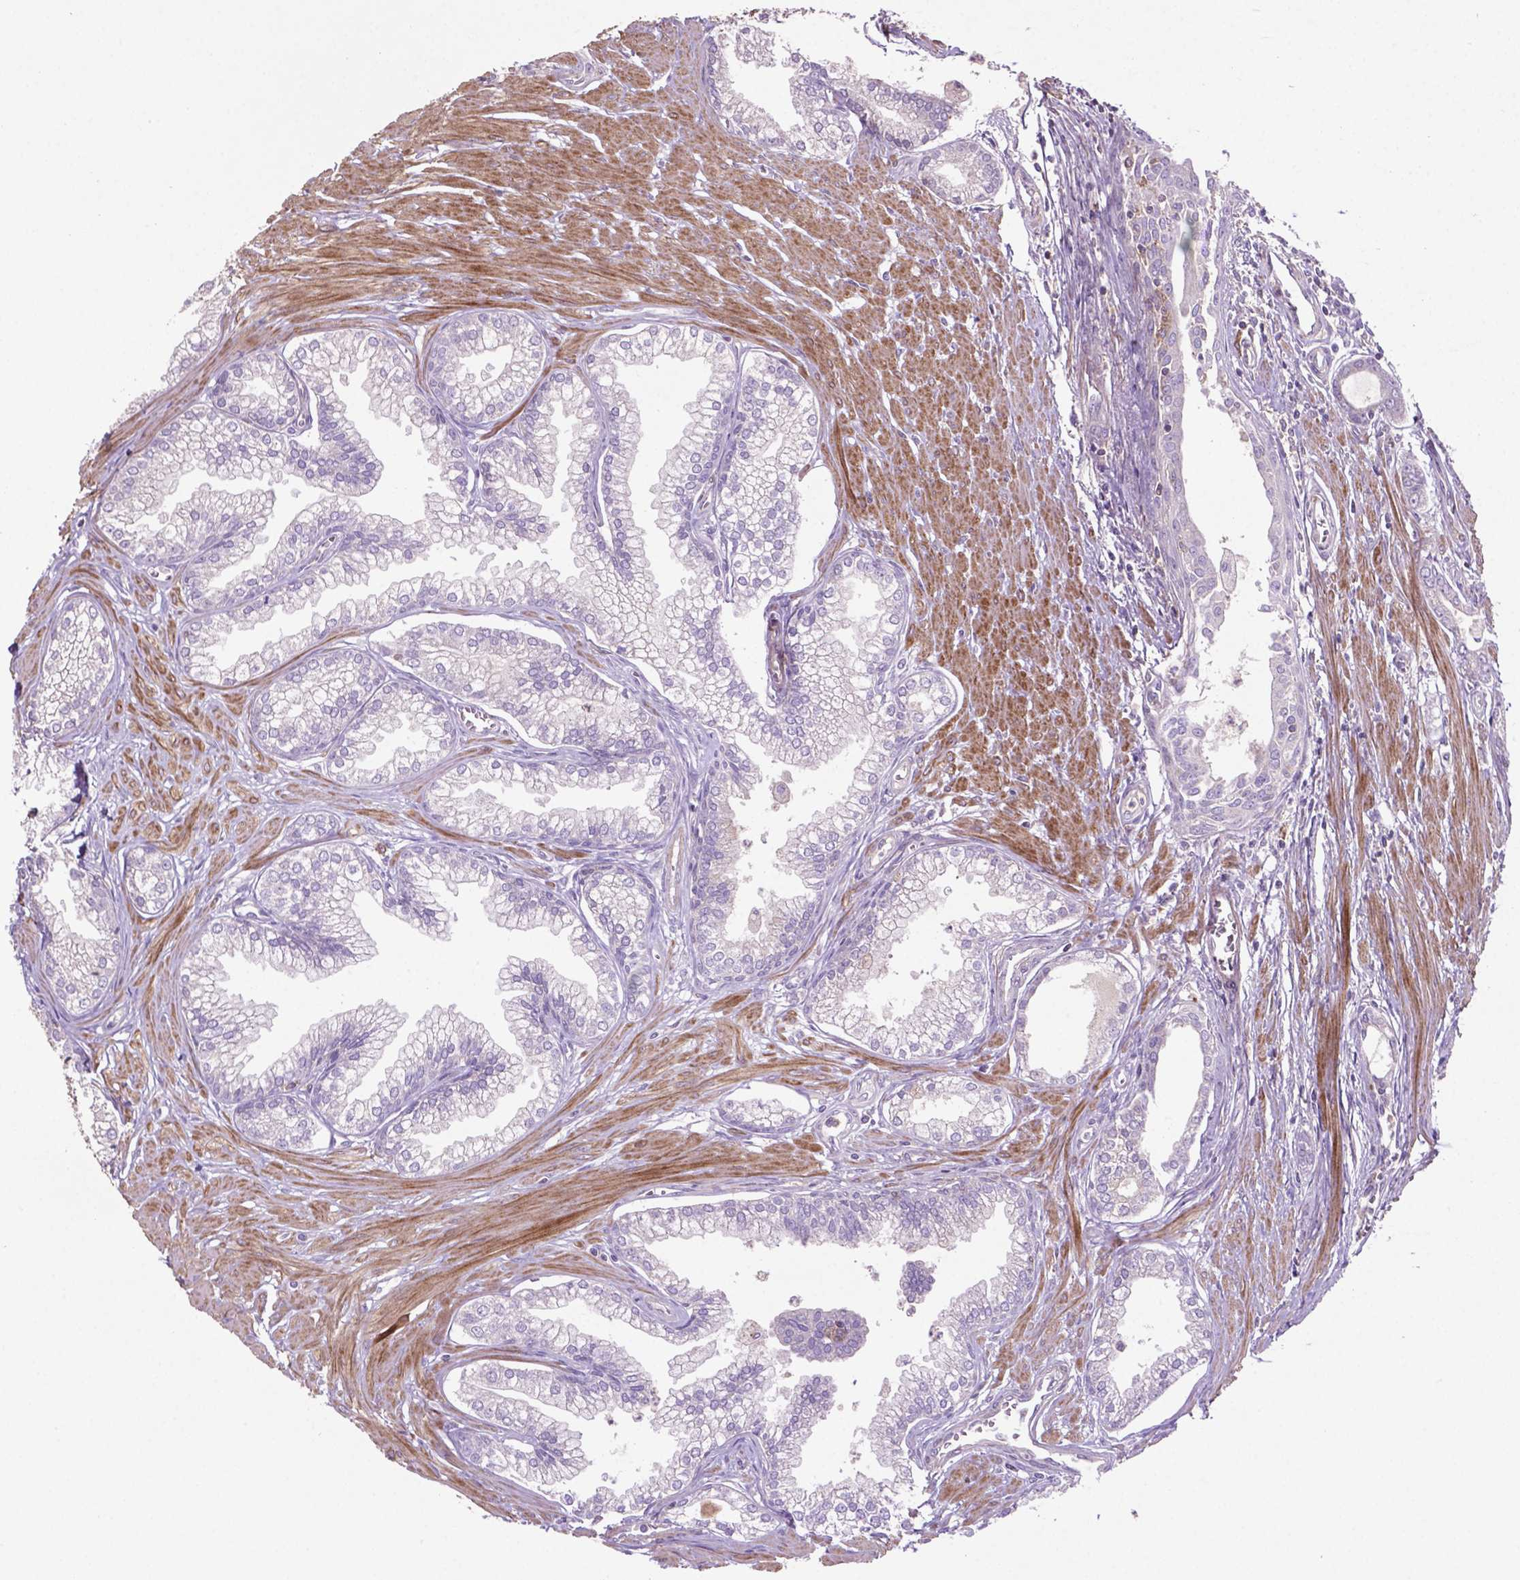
{"staining": {"intensity": "negative", "quantity": "none", "location": "none"}, "tissue": "prostate cancer", "cell_type": "Tumor cells", "image_type": "cancer", "snomed": [{"axis": "morphology", "description": "Adenocarcinoma, NOS"}, {"axis": "topography", "description": "Prostate"}], "caption": "Immunohistochemical staining of prostate cancer displays no significant staining in tumor cells. Nuclei are stained in blue.", "gene": "BMP4", "patient": {"sex": "male", "age": 71}}